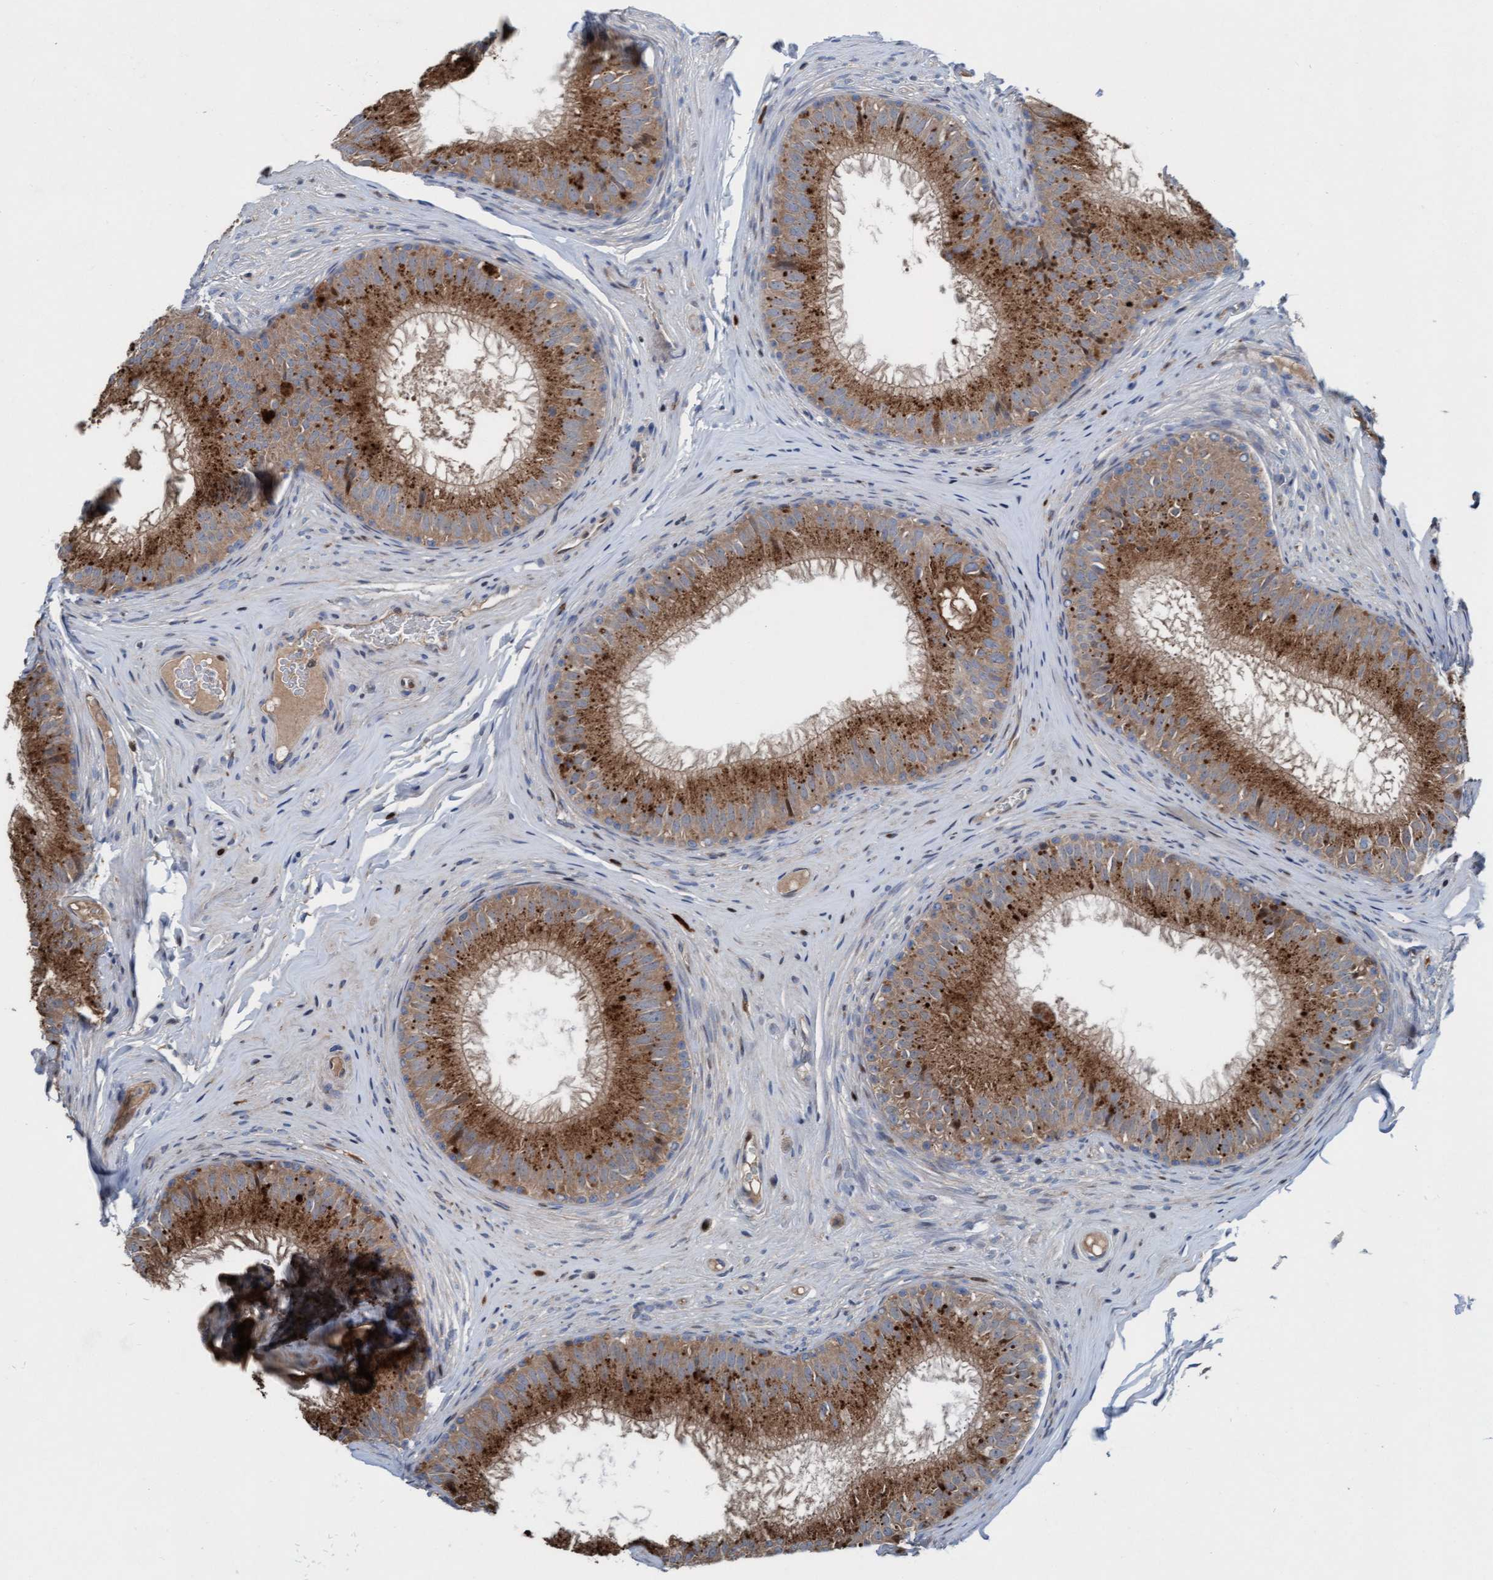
{"staining": {"intensity": "moderate", "quantity": ">75%", "location": "cytoplasmic/membranous"}, "tissue": "epididymis", "cell_type": "Glandular cells", "image_type": "normal", "snomed": [{"axis": "morphology", "description": "Normal tissue, NOS"}, {"axis": "topography", "description": "Epididymis"}], "caption": "Epididymis stained with DAB (3,3'-diaminobenzidine) immunohistochemistry reveals medium levels of moderate cytoplasmic/membranous positivity in about >75% of glandular cells. (brown staining indicates protein expression, while blue staining denotes nuclei).", "gene": "KLHL26", "patient": {"sex": "male", "age": 32}}